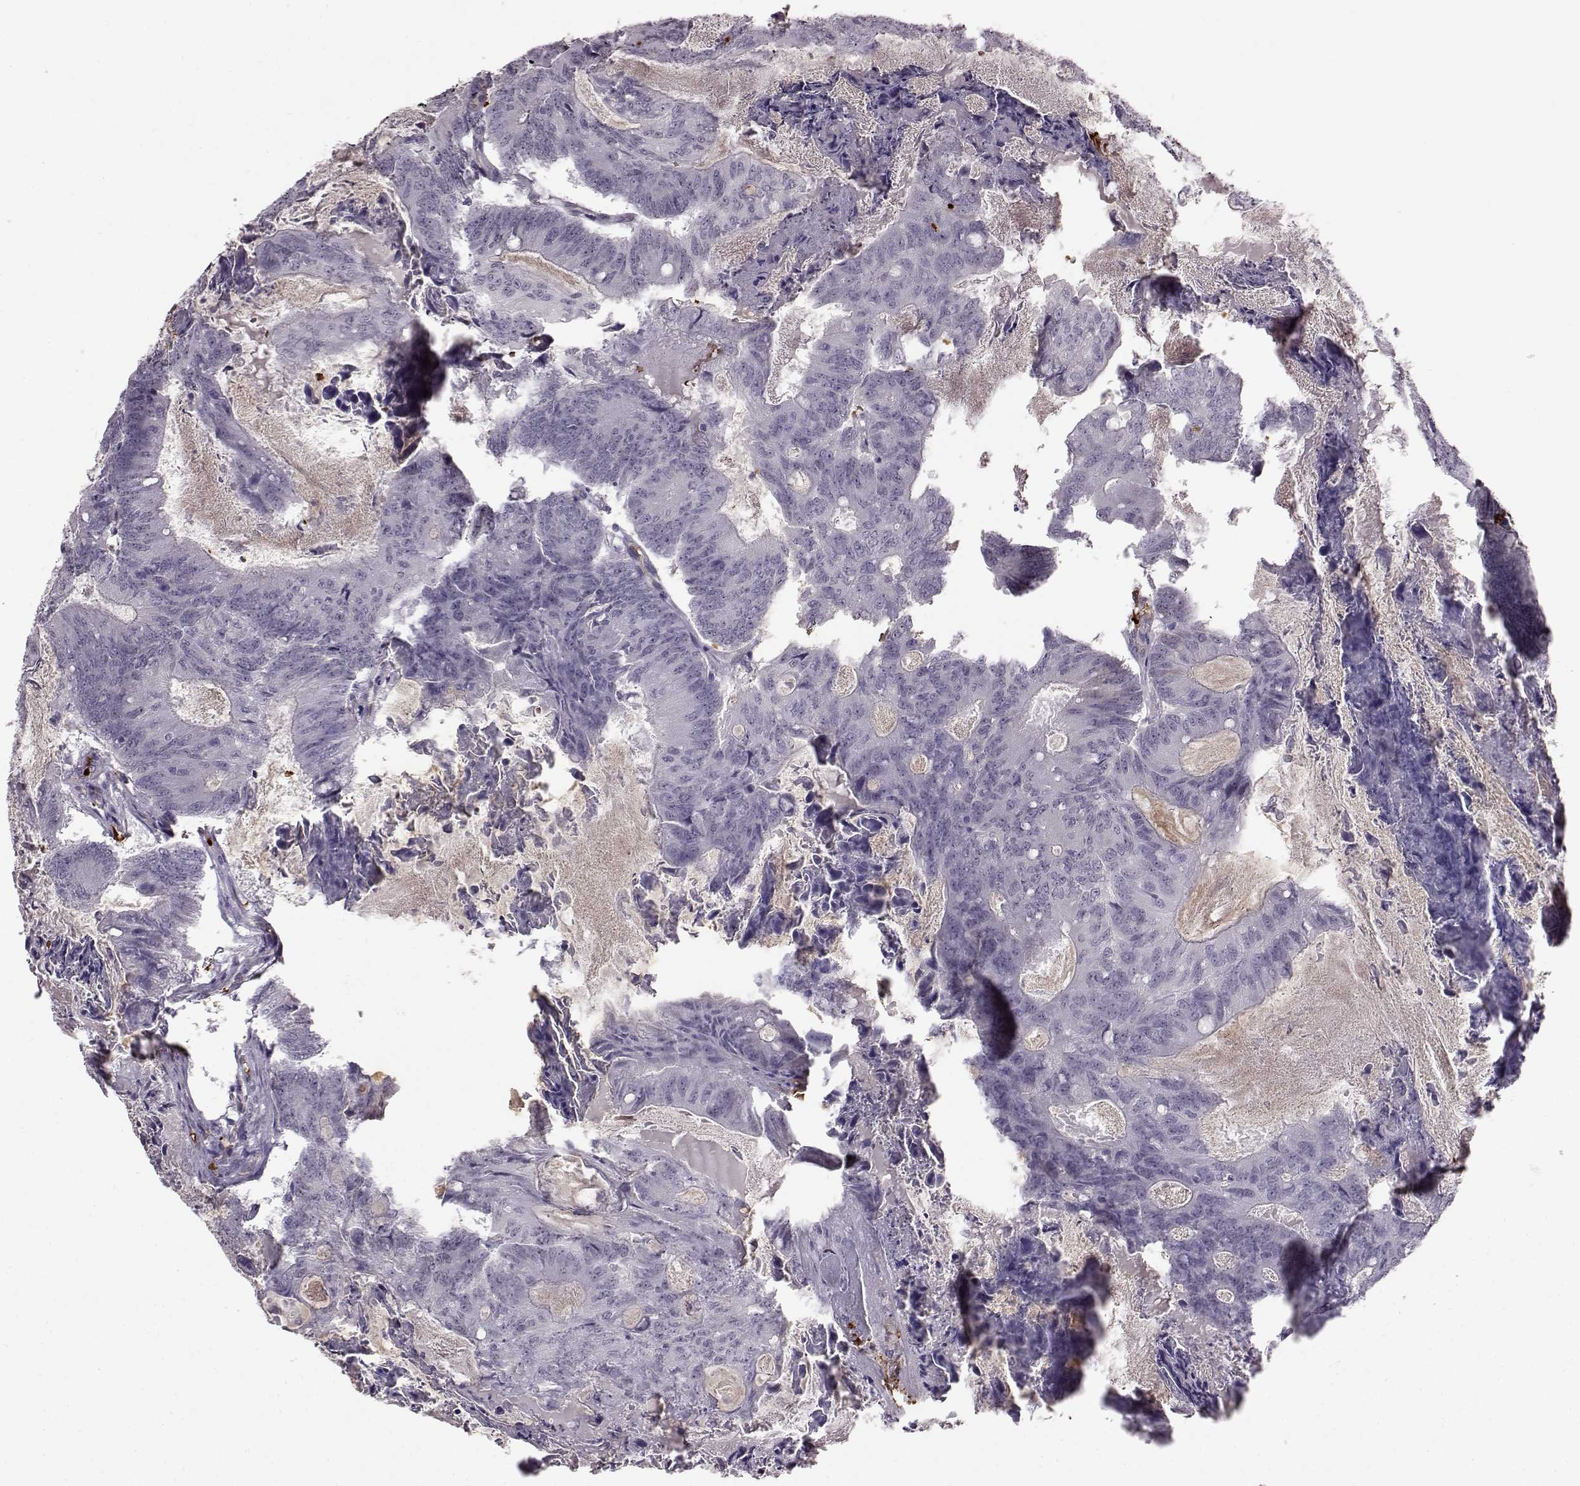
{"staining": {"intensity": "negative", "quantity": "none", "location": "none"}, "tissue": "colorectal cancer", "cell_type": "Tumor cells", "image_type": "cancer", "snomed": [{"axis": "morphology", "description": "Adenocarcinoma, NOS"}, {"axis": "topography", "description": "Colon"}], "caption": "This is a histopathology image of immunohistochemistry (IHC) staining of adenocarcinoma (colorectal), which shows no positivity in tumor cells. The staining was performed using DAB to visualize the protein expression in brown, while the nuclei were stained in blue with hematoxylin (Magnification: 20x).", "gene": "PROP1", "patient": {"sex": "female", "age": 70}}